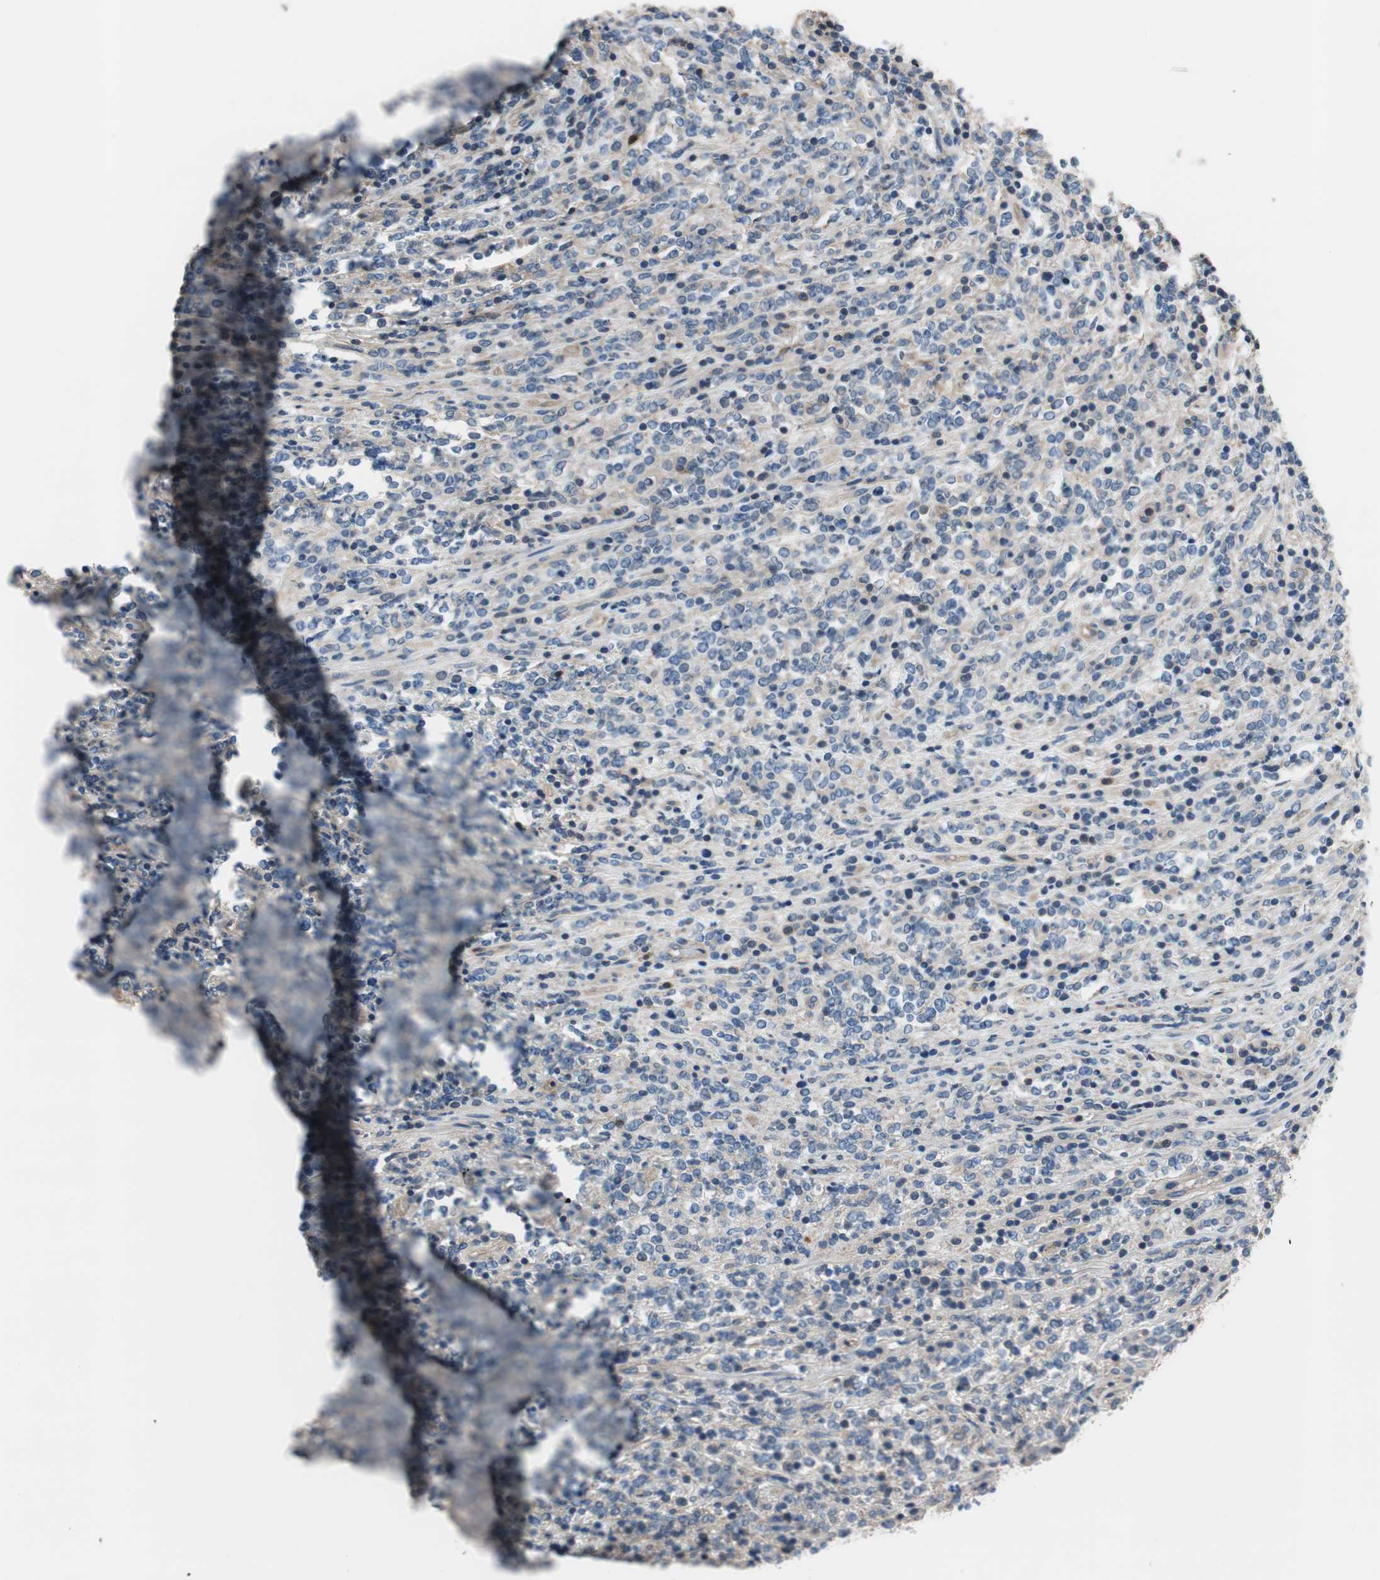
{"staining": {"intensity": "negative", "quantity": "none", "location": "none"}, "tissue": "lymphoma", "cell_type": "Tumor cells", "image_type": "cancer", "snomed": [{"axis": "morphology", "description": "Malignant lymphoma, non-Hodgkin's type, High grade"}, {"axis": "topography", "description": "Soft tissue"}], "caption": "The micrograph demonstrates no significant expression in tumor cells of high-grade malignant lymphoma, non-Hodgkin's type.", "gene": "CALML3", "patient": {"sex": "male", "age": 18}}